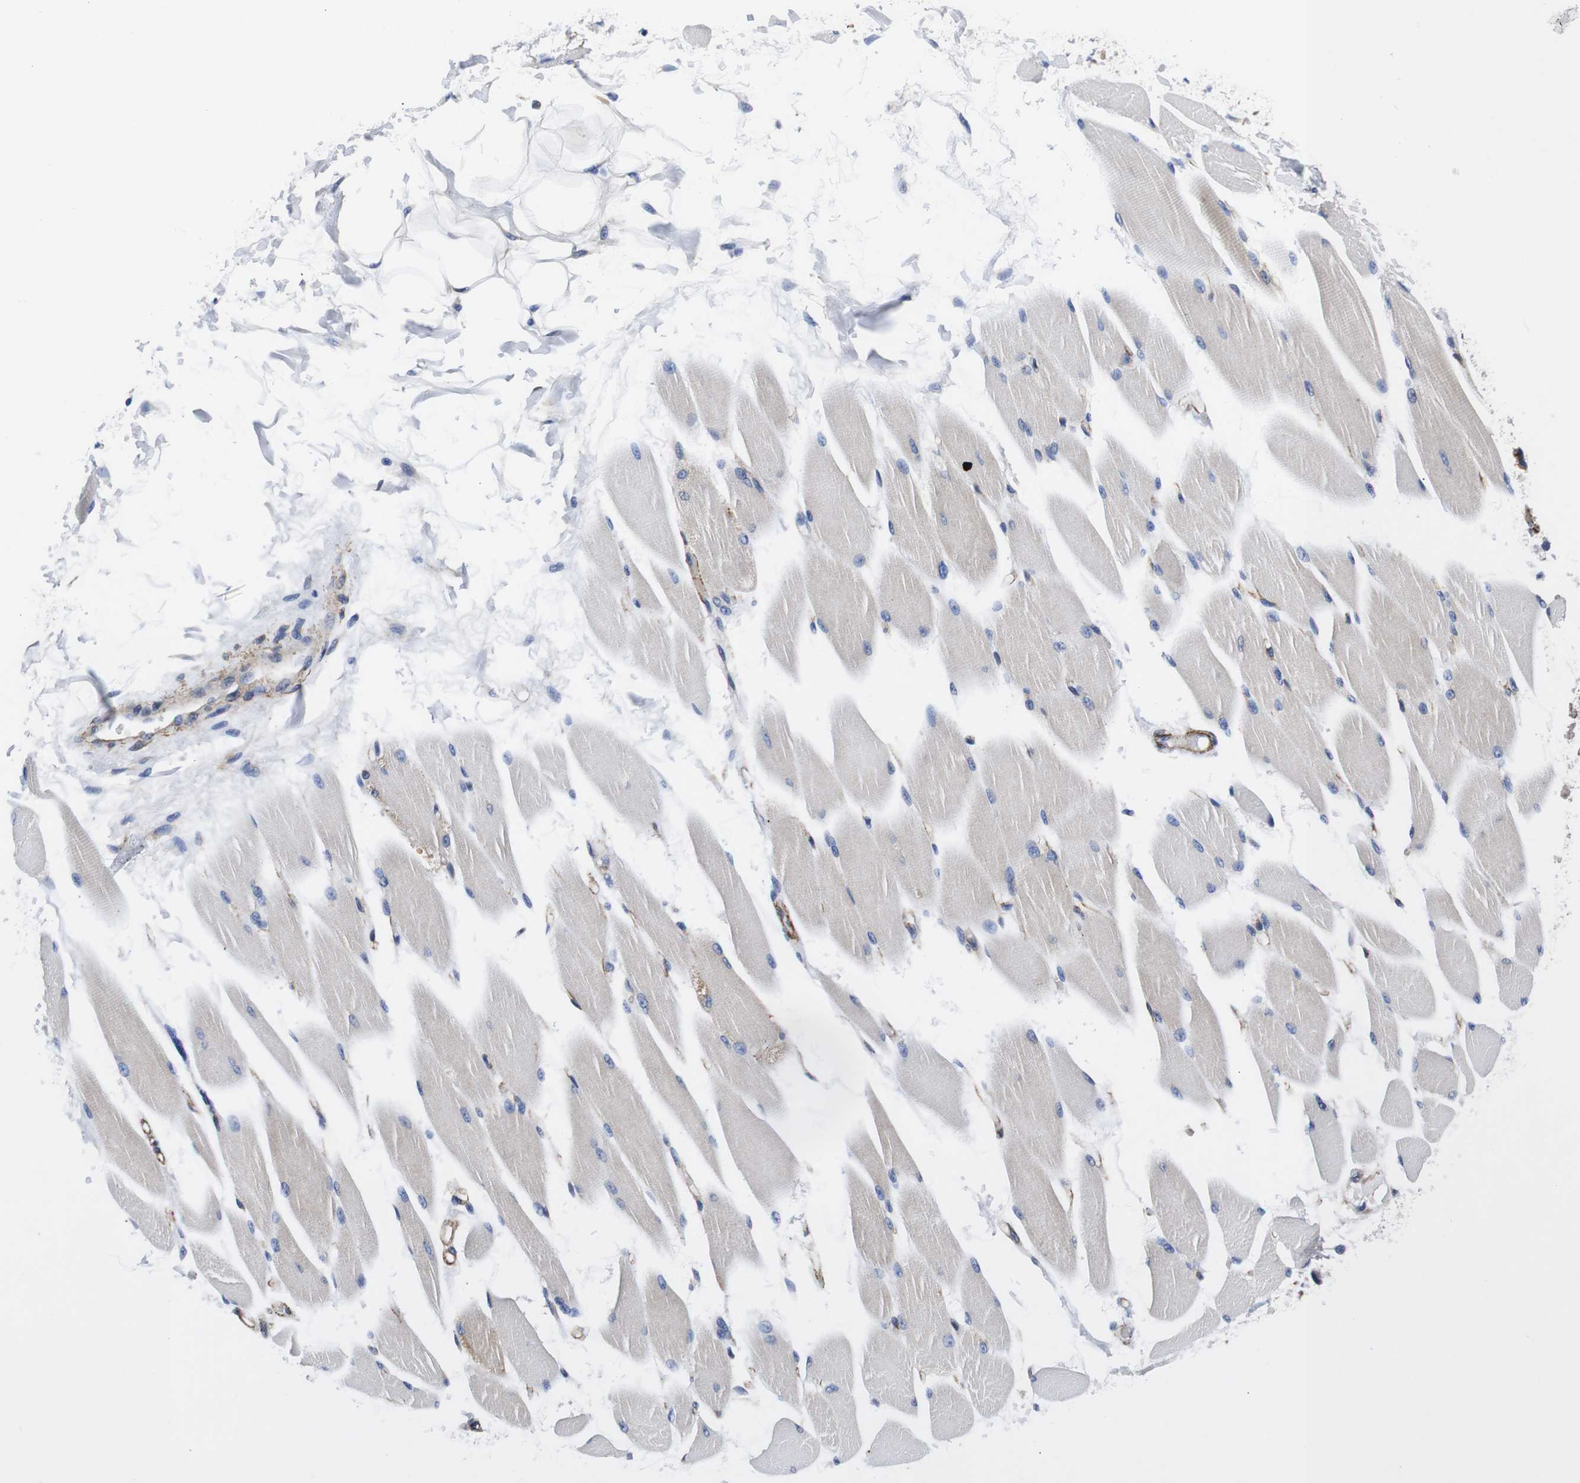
{"staining": {"intensity": "weak", "quantity": "<25%", "location": "cytoplasmic/membranous"}, "tissue": "skeletal muscle", "cell_type": "Myocytes", "image_type": "normal", "snomed": [{"axis": "morphology", "description": "Normal tissue, NOS"}, {"axis": "topography", "description": "Skeletal muscle"}, {"axis": "topography", "description": "Peripheral nerve tissue"}], "caption": "An image of skeletal muscle stained for a protein shows no brown staining in myocytes.", "gene": "WNT10A", "patient": {"sex": "female", "age": 84}}